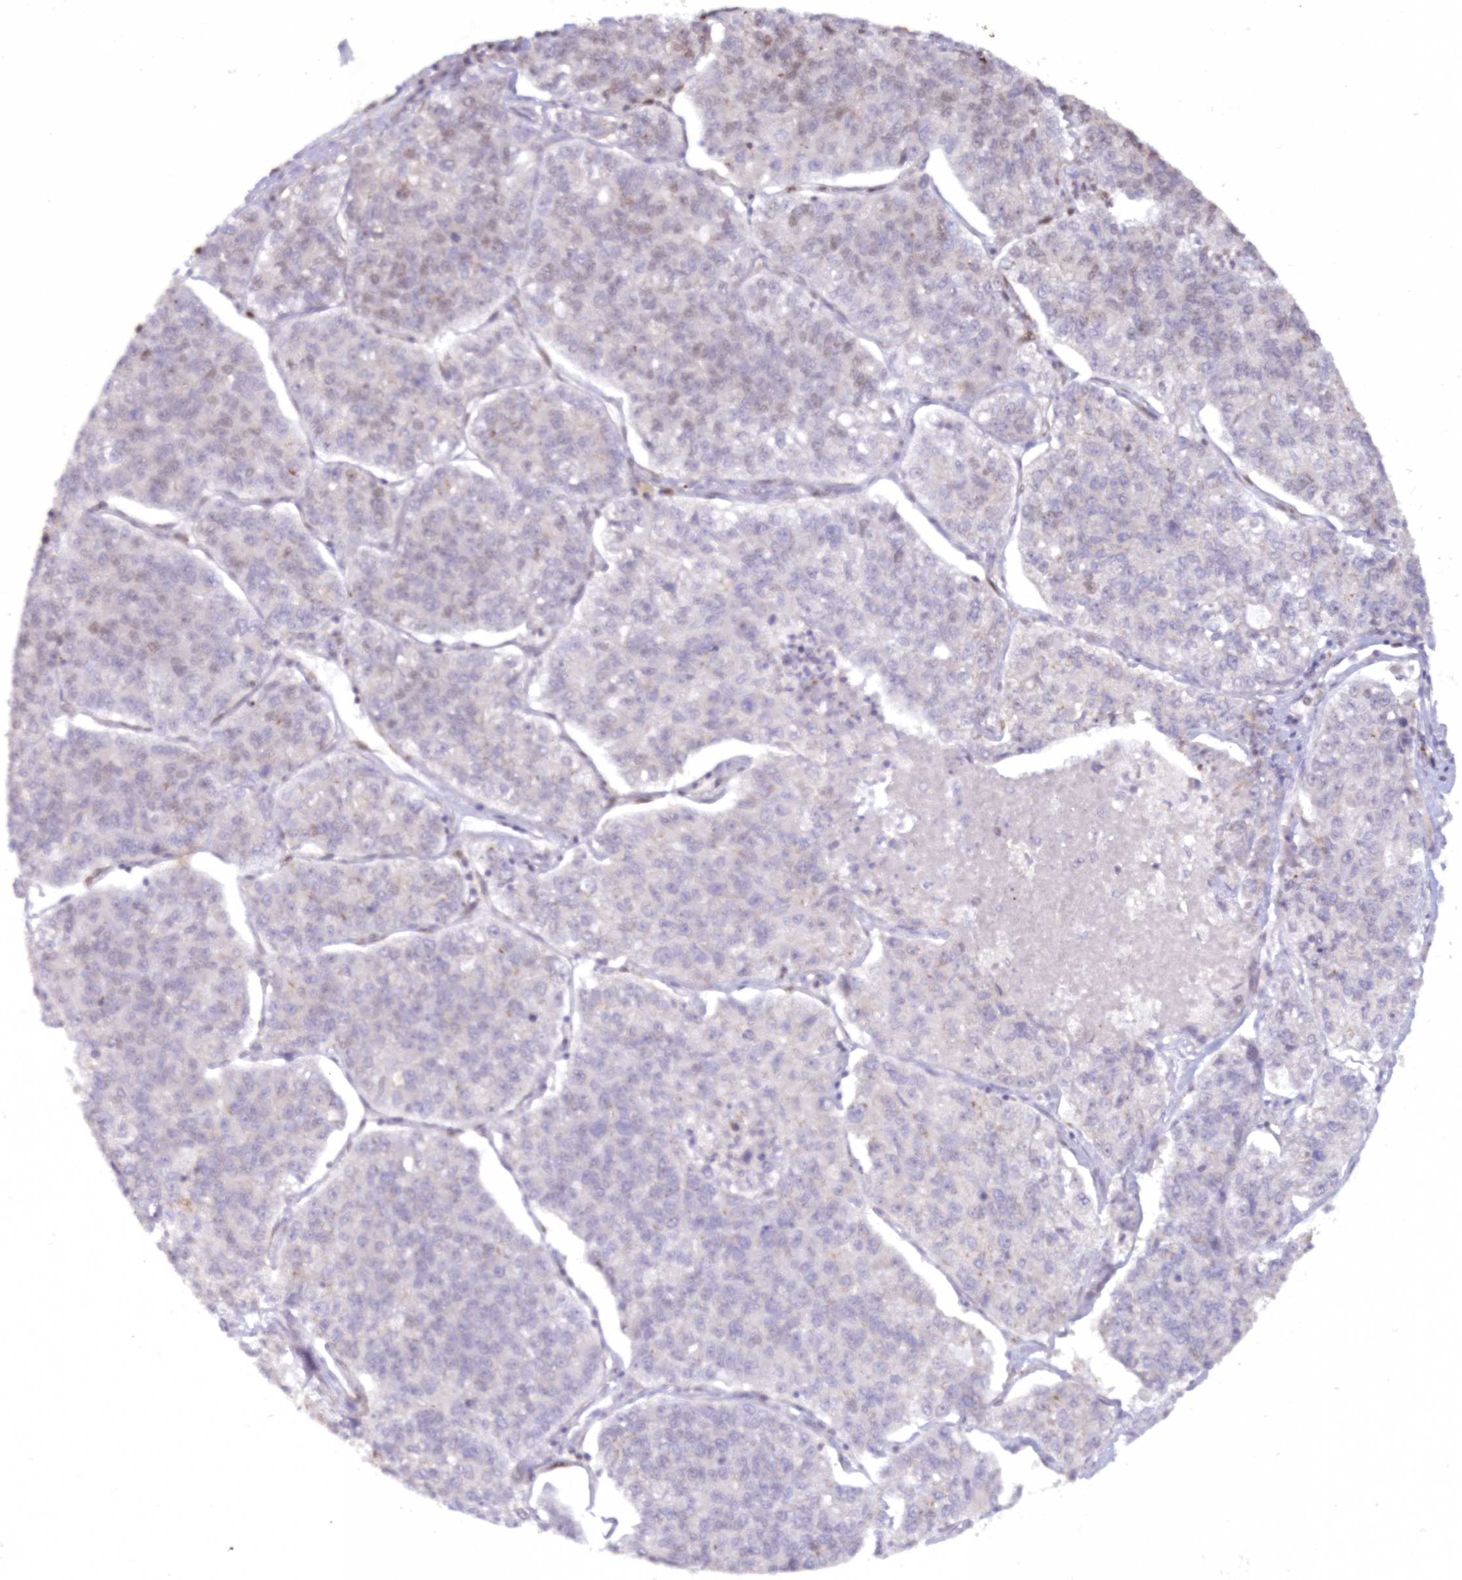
{"staining": {"intensity": "moderate", "quantity": "25%-75%", "location": "nuclear"}, "tissue": "lung cancer", "cell_type": "Tumor cells", "image_type": "cancer", "snomed": [{"axis": "morphology", "description": "Adenocarcinoma, NOS"}, {"axis": "topography", "description": "Lung"}], "caption": "A histopathology image showing moderate nuclear expression in approximately 25%-75% of tumor cells in adenocarcinoma (lung), as visualized by brown immunohistochemical staining.", "gene": "POLR2B", "patient": {"sex": "male", "age": 49}}